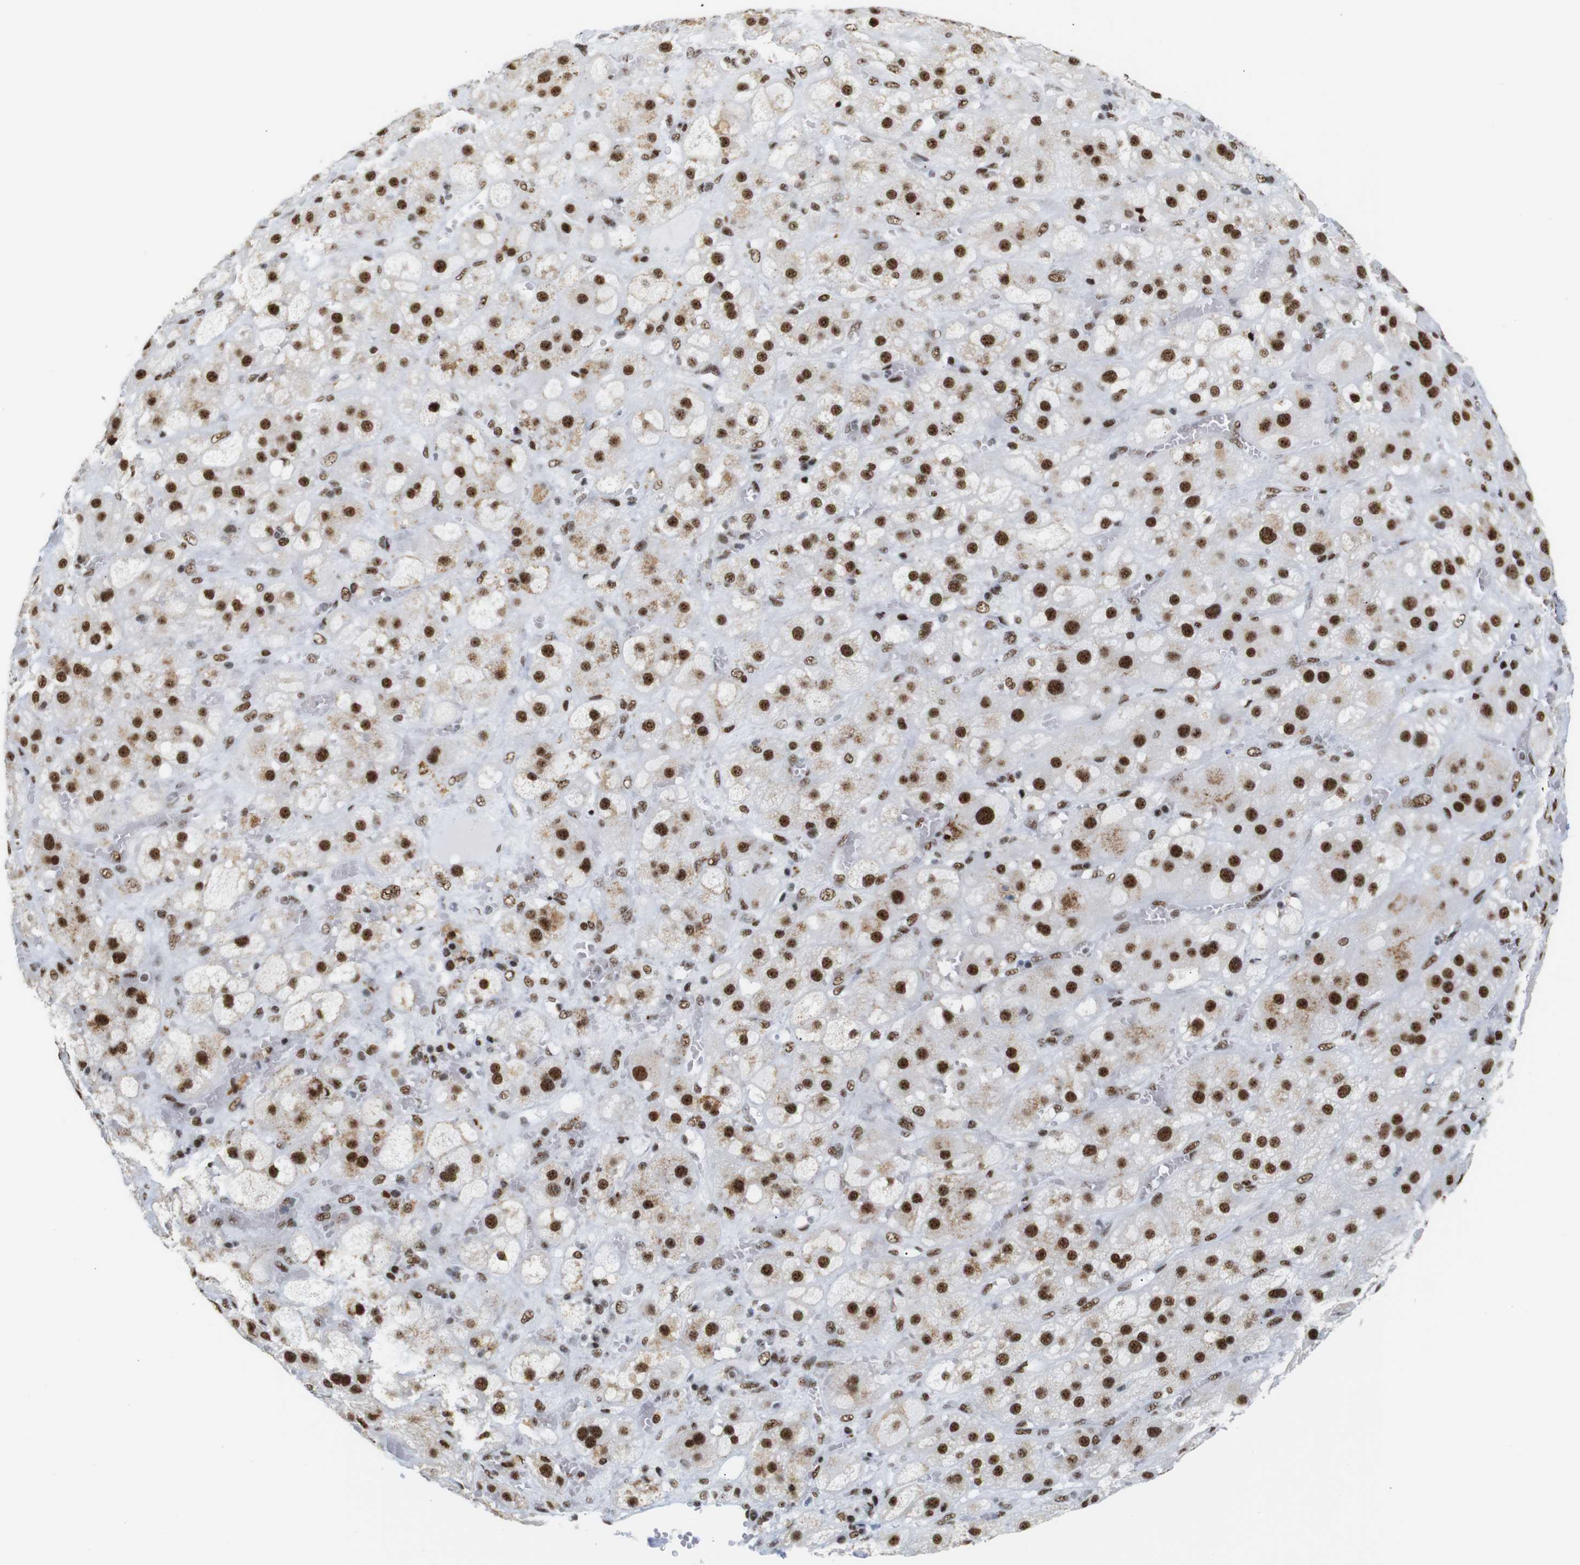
{"staining": {"intensity": "strong", "quantity": ">75%", "location": "cytoplasmic/membranous,nuclear"}, "tissue": "adrenal gland", "cell_type": "Glandular cells", "image_type": "normal", "snomed": [{"axis": "morphology", "description": "Normal tissue, NOS"}, {"axis": "topography", "description": "Adrenal gland"}], "caption": "Protein expression analysis of benign adrenal gland demonstrates strong cytoplasmic/membranous,nuclear expression in about >75% of glandular cells. (DAB IHC, brown staining for protein, blue staining for nuclei).", "gene": "TRA2B", "patient": {"sex": "female", "age": 47}}